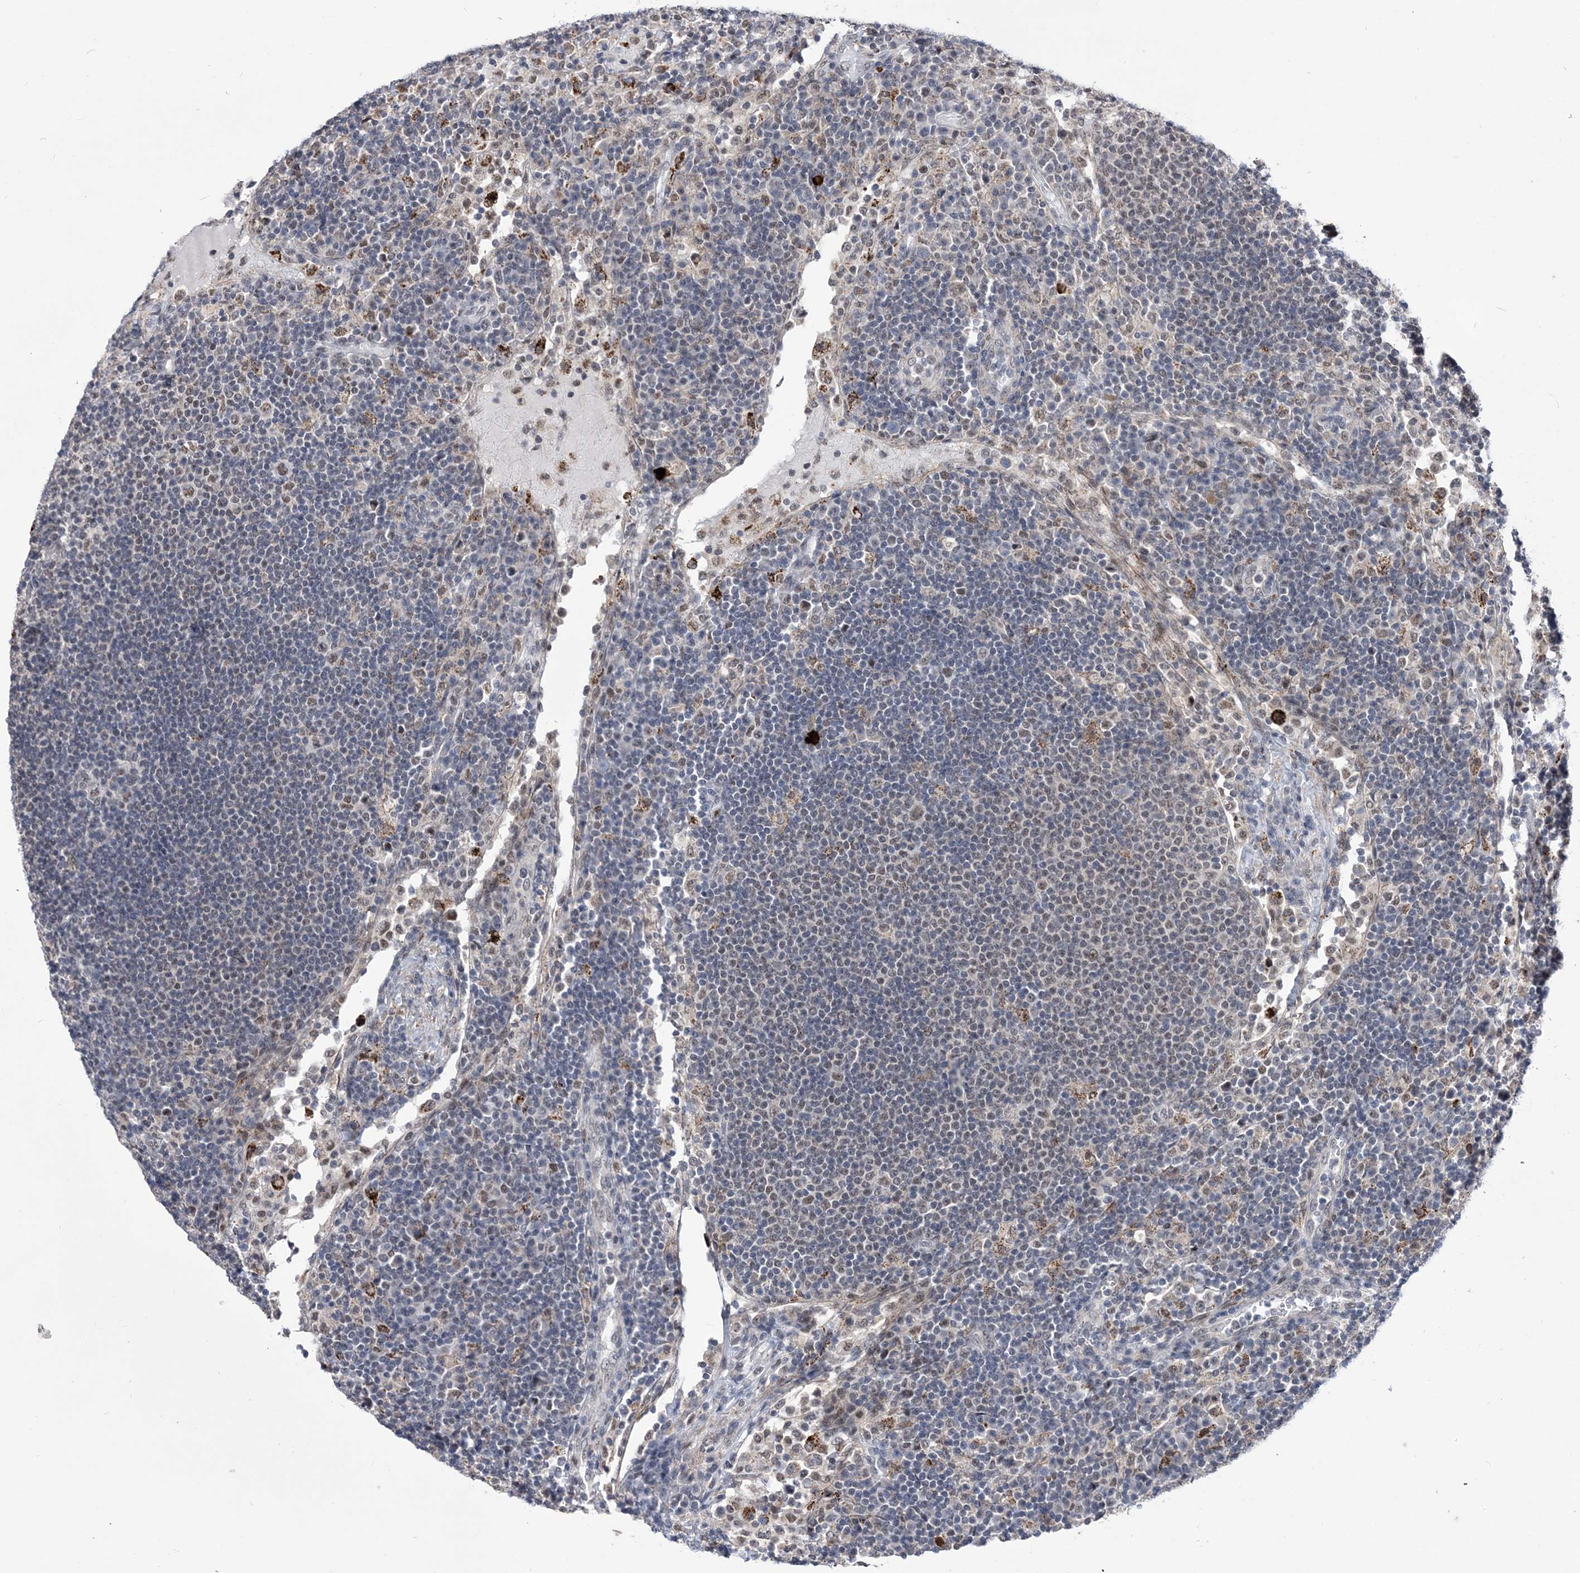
{"staining": {"intensity": "weak", "quantity": "<25%", "location": "nuclear"}, "tissue": "lymph node", "cell_type": "Germinal center cells", "image_type": "normal", "snomed": [{"axis": "morphology", "description": "Normal tissue, NOS"}, {"axis": "topography", "description": "Lymph node"}], "caption": "This is an immunohistochemistry (IHC) photomicrograph of normal human lymph node. There is no expression in germinal center cells.", "gene": "BOD1L1", "patient": {"sex": "female", "age": 53}}